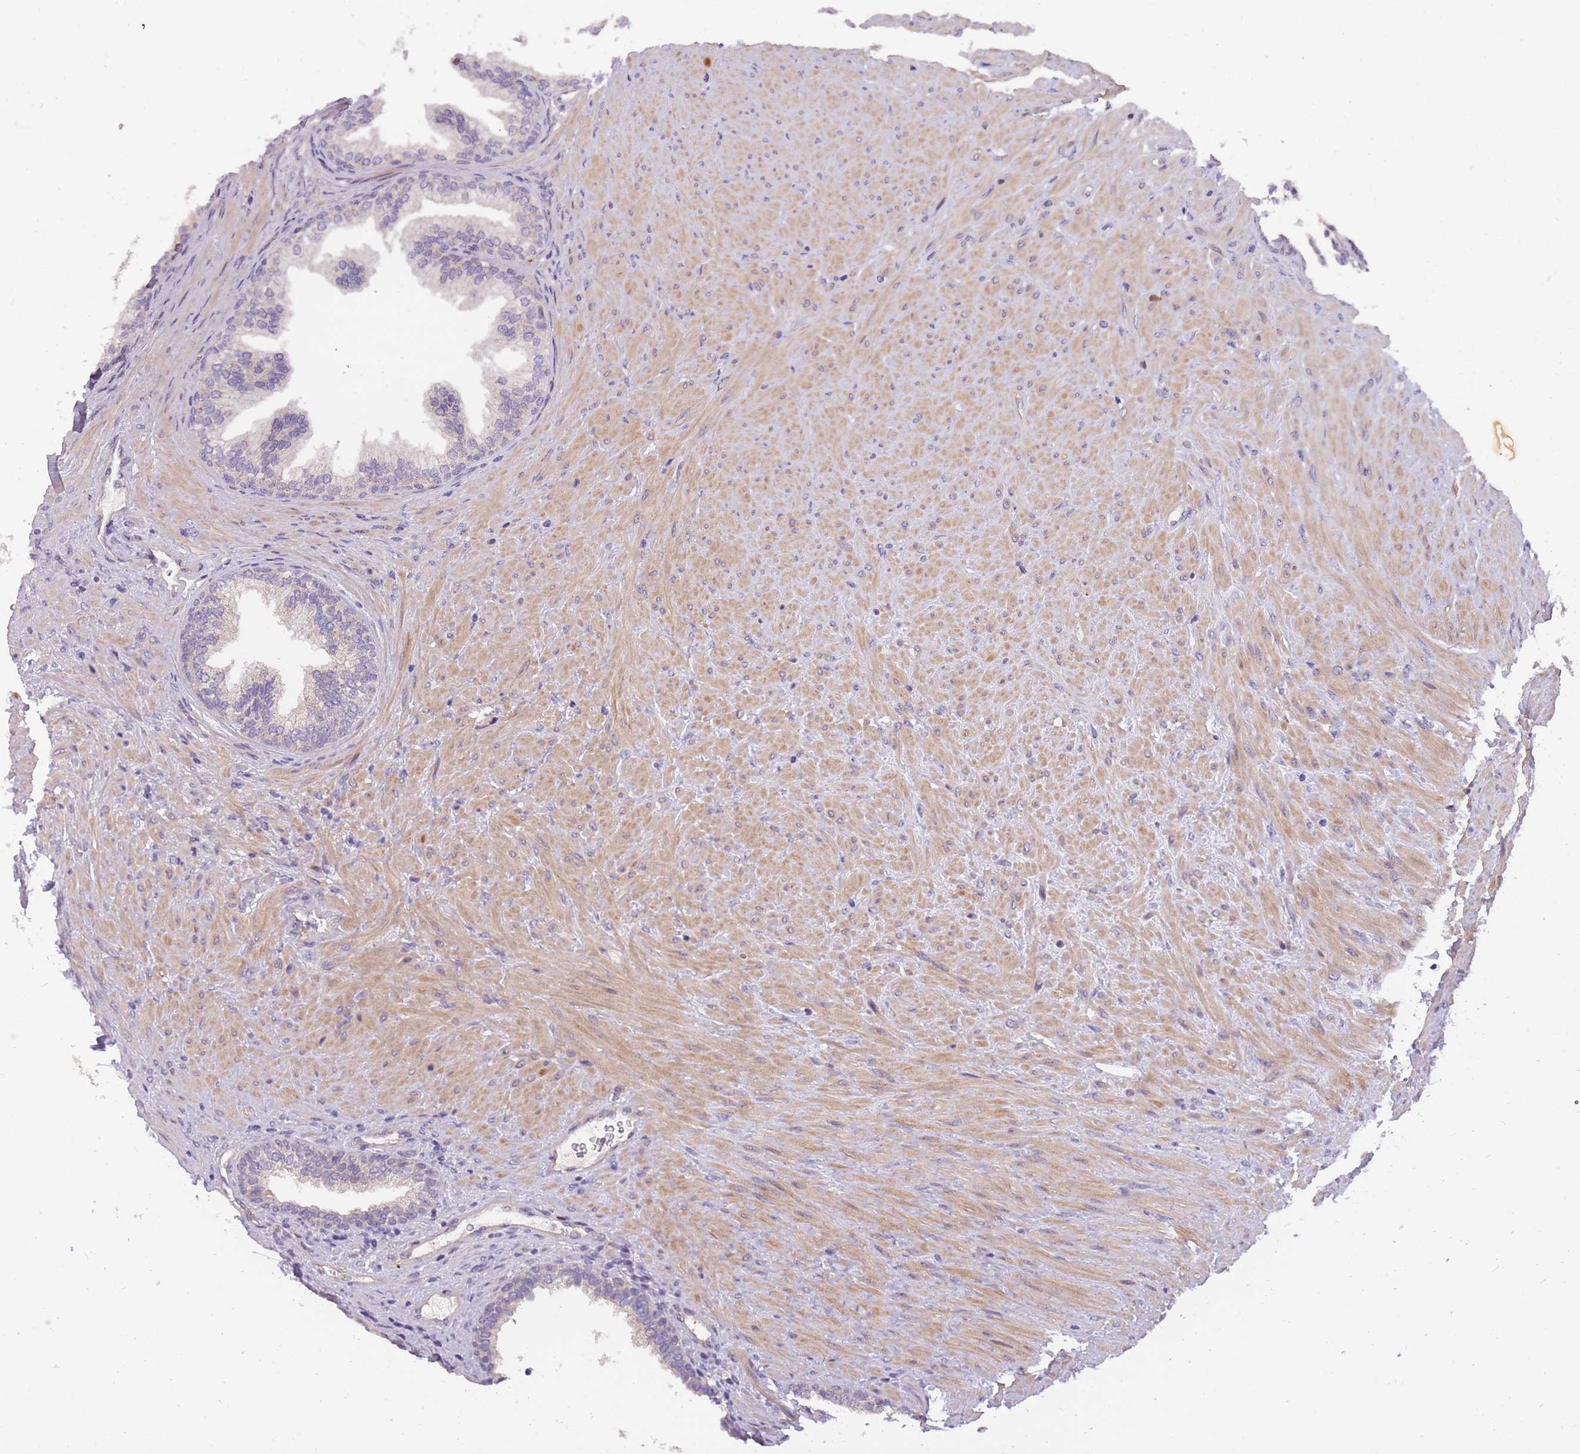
{"staining": {"intensity": "negative", "quantity": "none", "location": "none"}, "tissue": "prostate", "cell_type": "Glandular cells", "image_type": "normal", "snomed": [{"axis": "morphology", "description": "Normal tissue, NOS"}, {"axis": "topography", "description": "Prostate"}], "caption": "DAB immunohistochemical staining of benign prostate displays no significant positivity in glandular cells.", "gene": "CRYGN", "patient": {"sex": "male", "age": 76}}